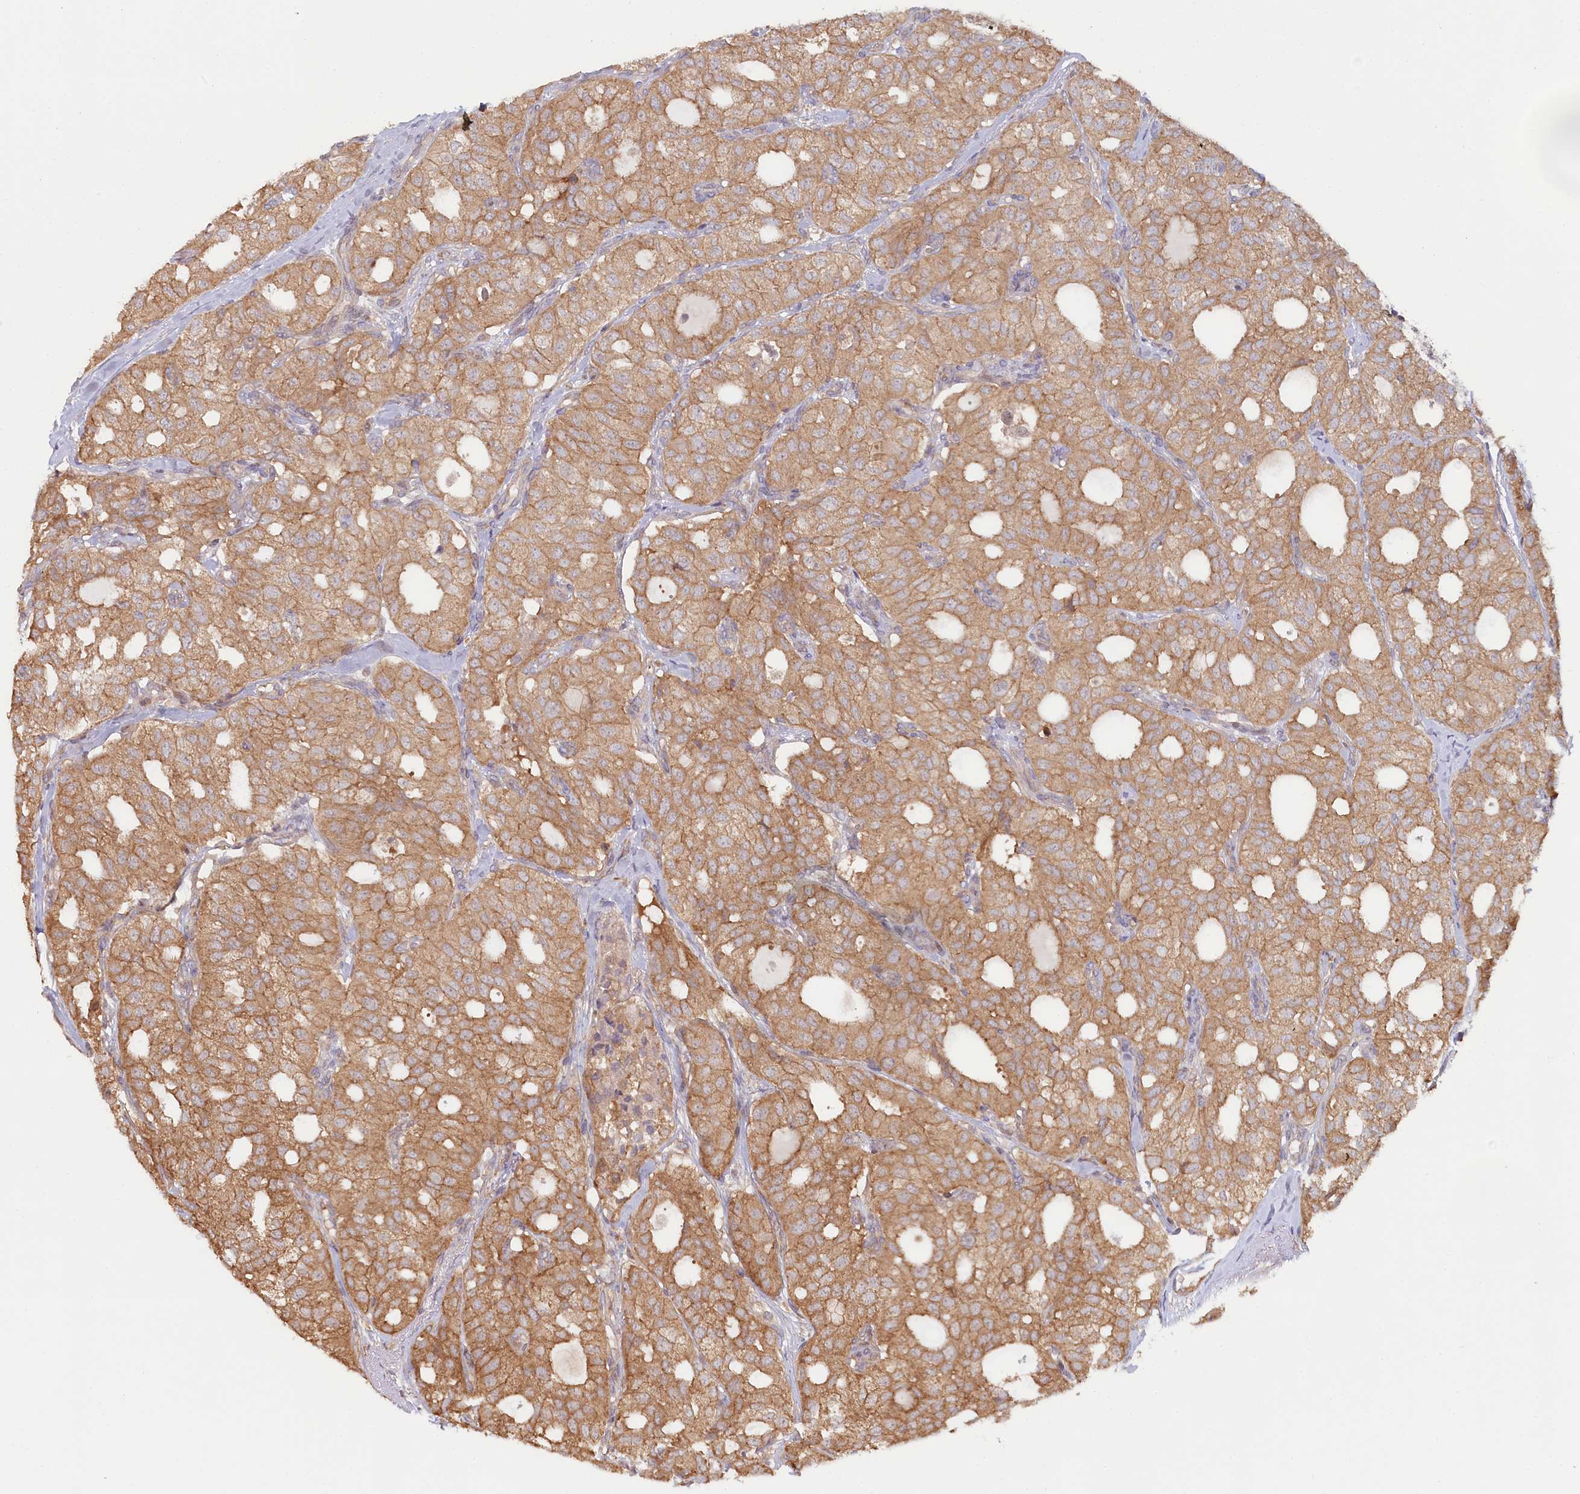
{"staining": {"intensity": "moderate", "quantity": ">75%", "location": "cytoplasmic/membranous"}, "tissue": "thyroid cancer", "cell_type": "Tumor cells", "image_type": "cancer", "snomed": [{"axis": "morphology", "description": "Follicular adenoma carcinoma, NOS"}, {"axis": "topography", "description": "Thyroid gland"}], "caption": "There is medium levels of moderate cytoplasmic/membranous positivity in tumor cells of thyroid cancer, as demonstrated by immunohistochemical staining (brown color).", "gene": "HAL", "patient": {"sex": "male", "age": 75}}